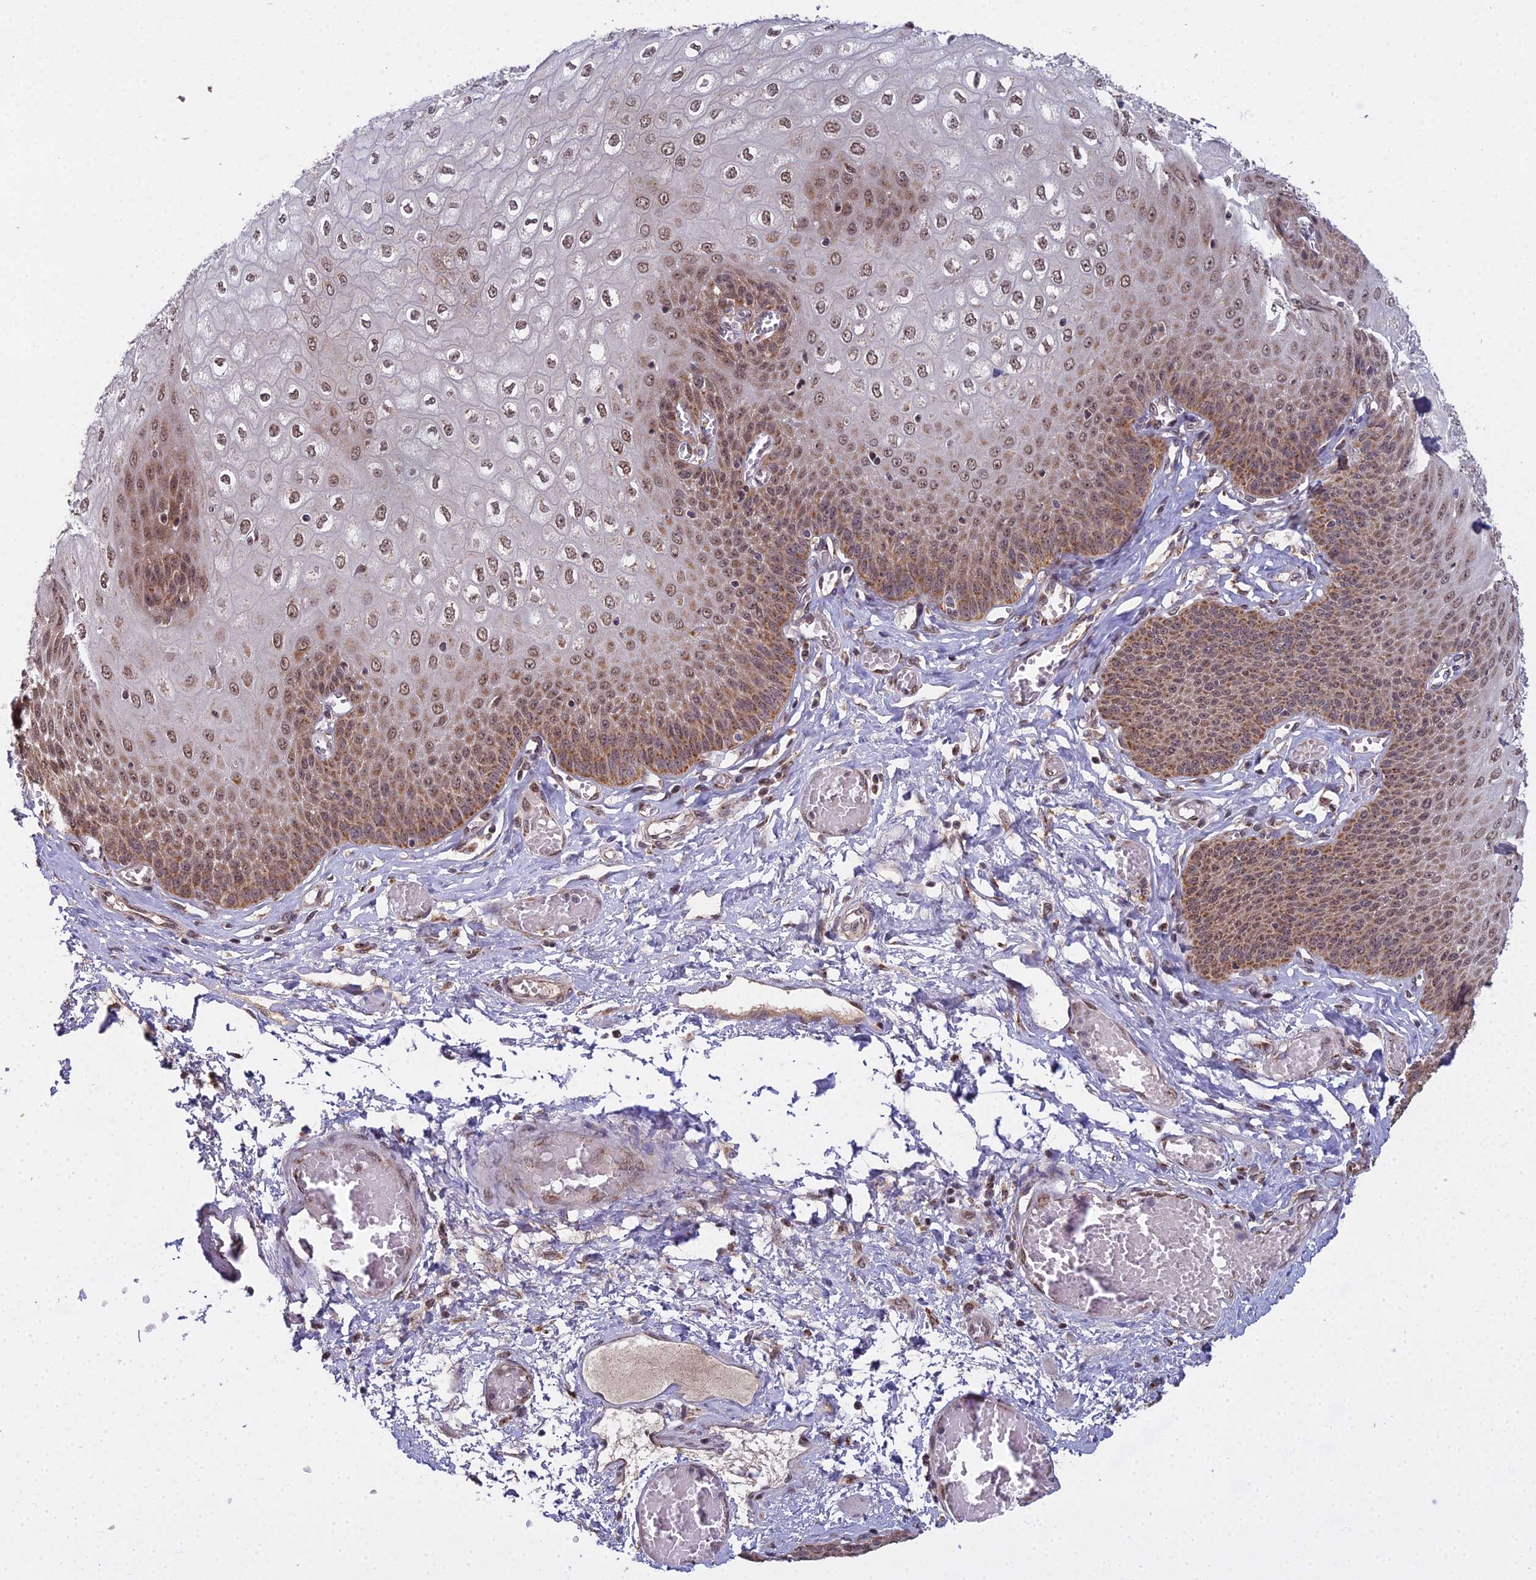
{"staining": {"intensity": "moderate", "quantity": ">75%", "location": "nuclear"}, "tissue": "esophagus", "cell_type": "Squamous epithelial cells", "image_type": "normal", "snomed": [{"axis": "morphology", "description": "Normal tissue, NOS"}, {"axis": "topography", "description": "Esophagus"}], "caption": "This is a histology image of IHC staining of benign esophagus, which shows moderate positivity in the nuclear of squamous epithelial cells.", "gene": "MEOX1", "patient": {"sex": "male", "age": 60}}